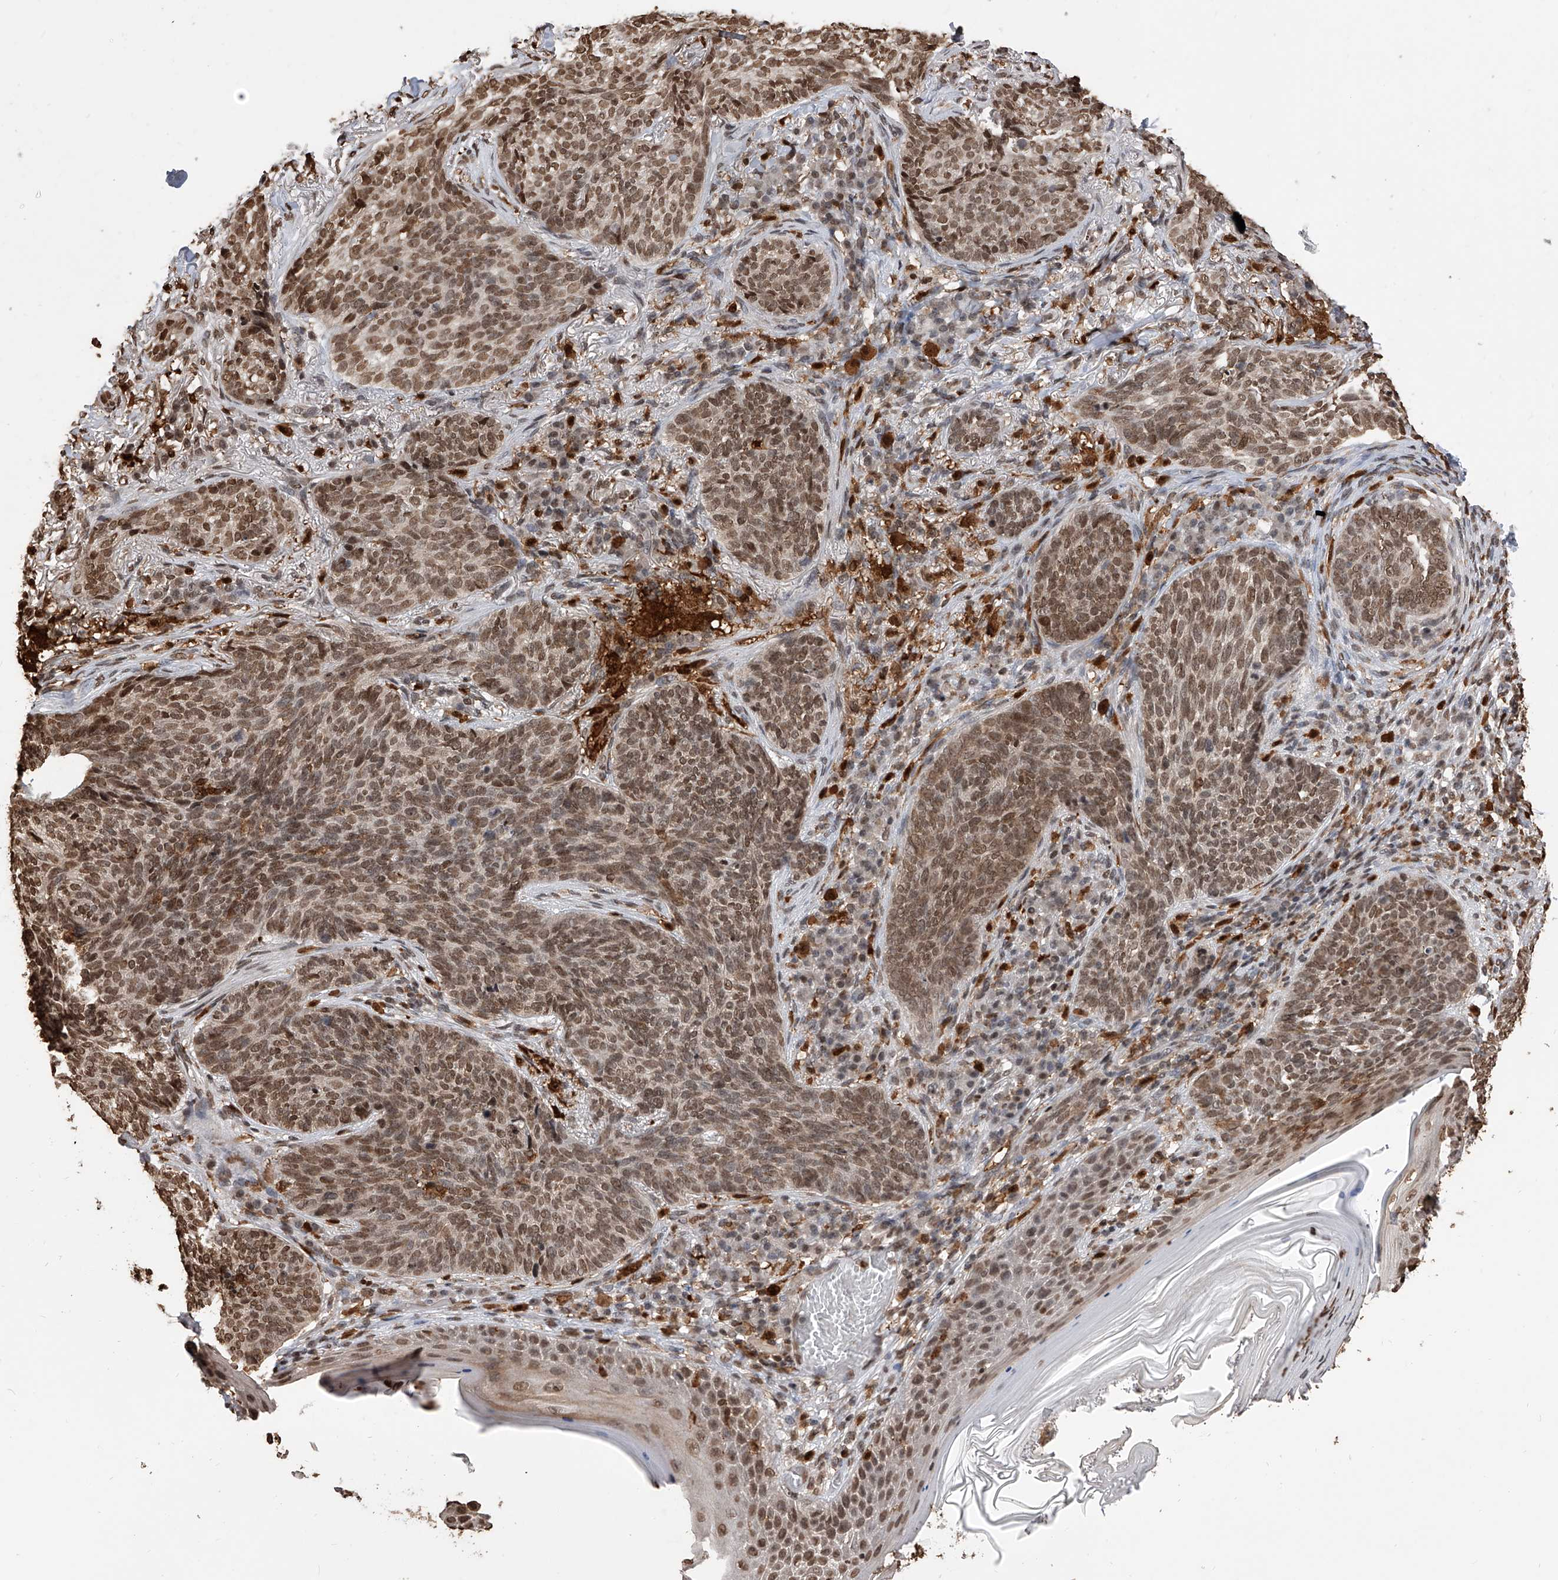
{"staining": {"intensity": "moderate", "quantity": ">75%", "location": "nuclear"}, "tissue": "skin cancer", "cell_type": "Tumor cells", "image_type": "cancer", "snomed": [{"axis": "morphology", "description": "Basal cell carcinoma"}, {"axis": "topography", "description": "Skin"}], "caption": "Immunohistochemical staining of human skin cancer (basal cell carcinoma) demonstrates moderate nuclear protein staining in about >75% of tumor cells.", "gene": "CFAP410", "patient": {"sex": "male", "age": 85}}